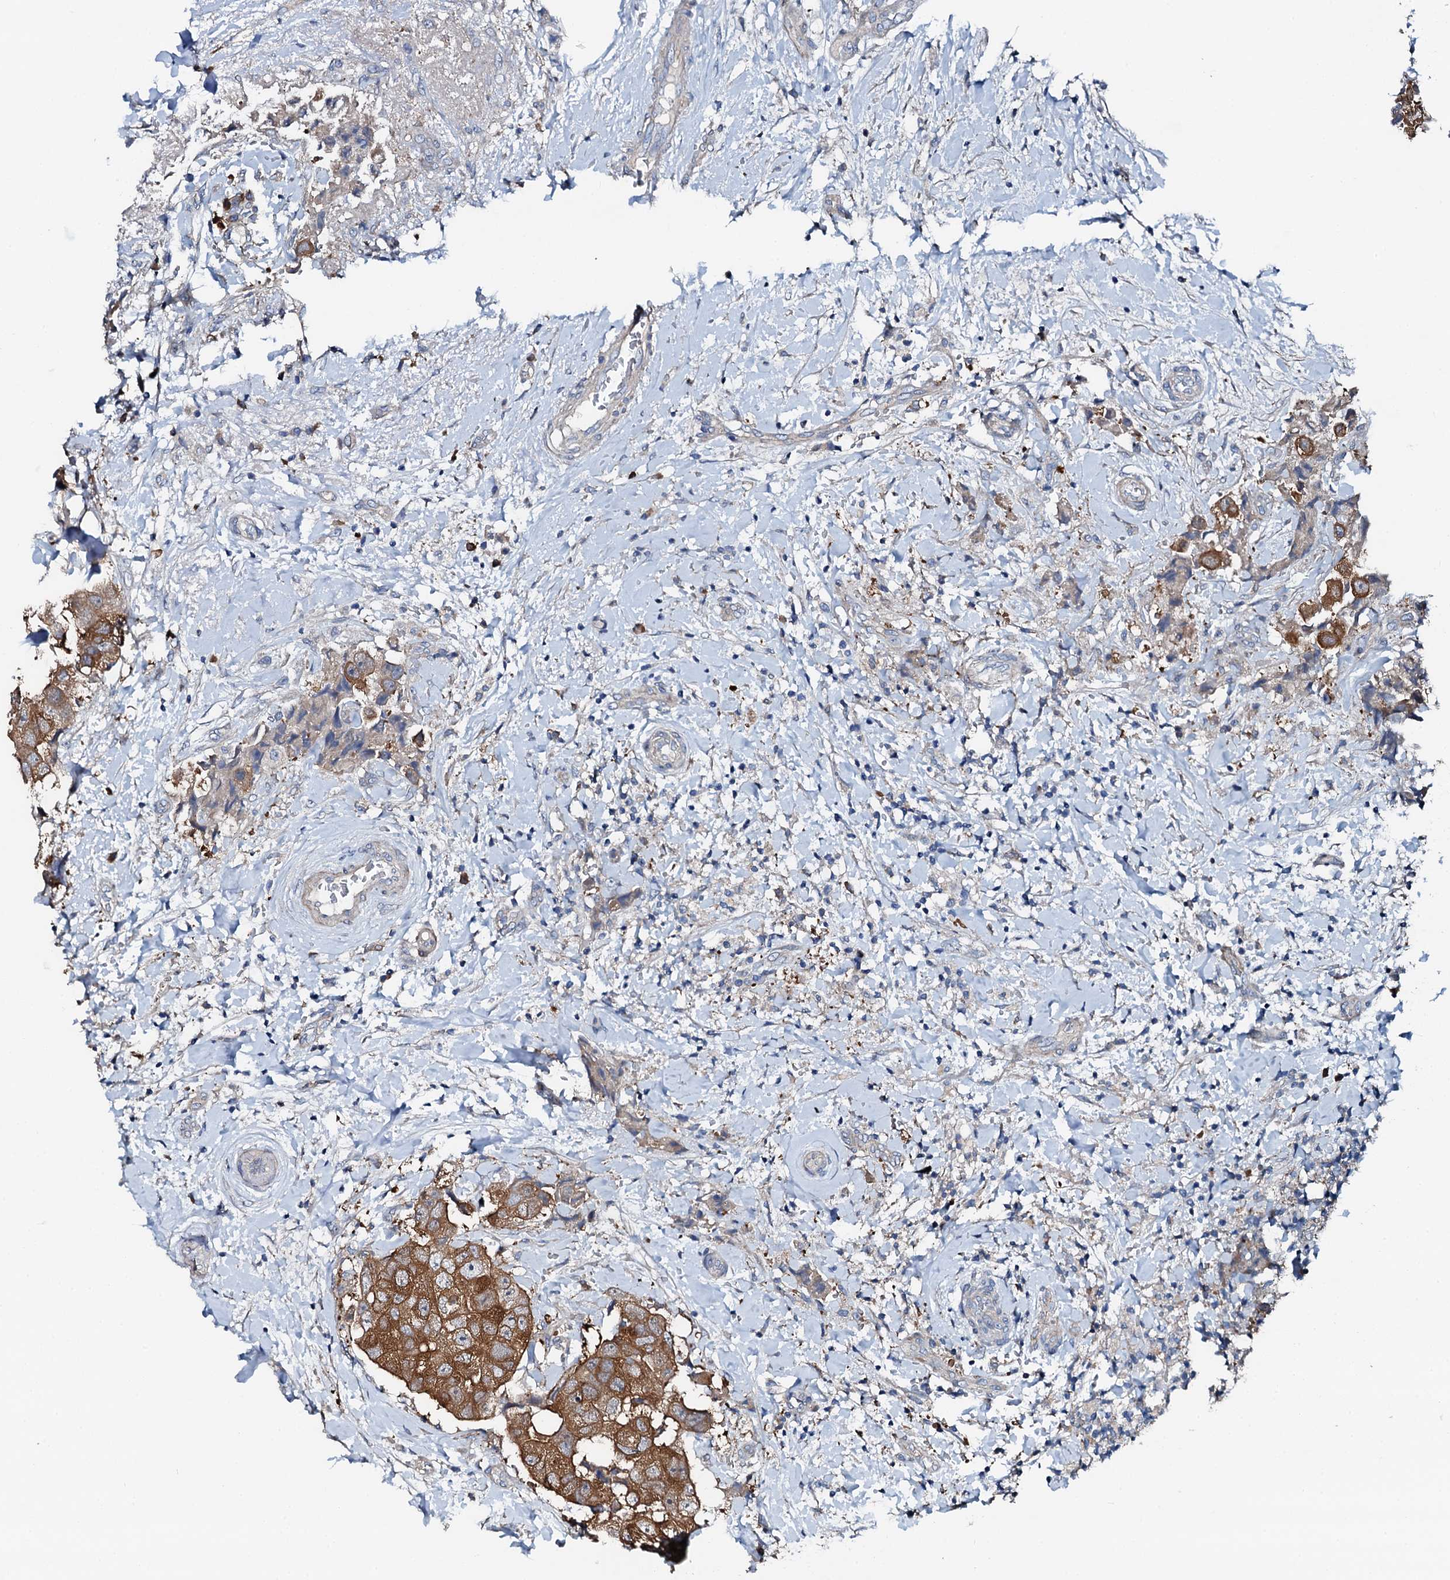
{"staining": {"intensity": "moderate", "quantity": ">75%", "location": "cytoplasmic/membranous"}, "tissue": "breast cancer", "cell_type": "Tumor cells", "image_type": "cancer", "snomed": [{"axis": "morphology", "description": "Normal tissue, NOS"}, {"axis": "morphology", "description": "Duct carcinoma"}, {"axis": "topography", "description": "Breast"}], "caption": "Immunohistochemistry (IHC) of human breast cancer displays medium levels of moderate cytoplasmic/membranous expression in approximately >75% of tumor cells.", "gene": "GFOD2", "patient": {"sex": "female", "age": 62}}